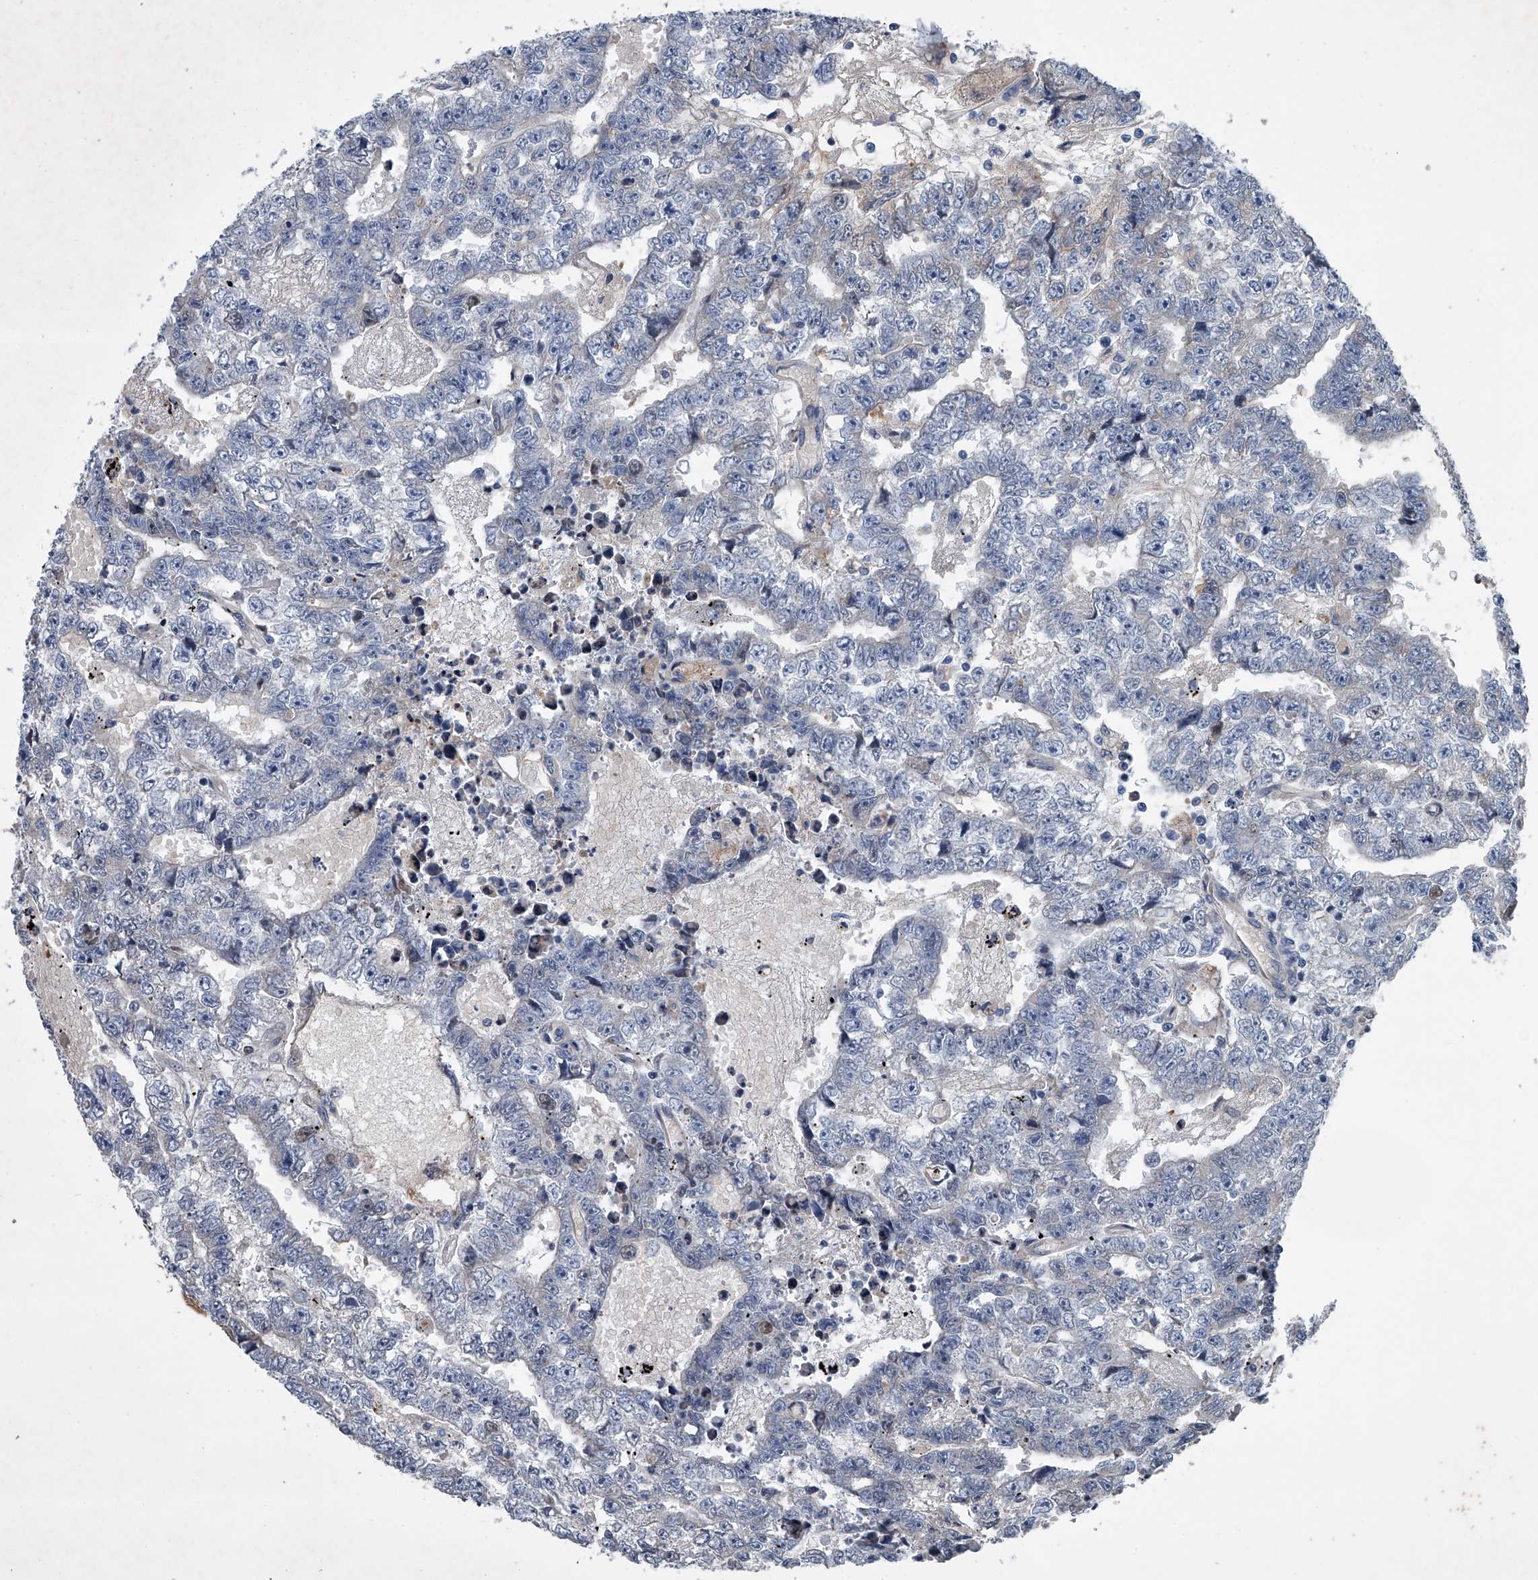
{"staining": {"intensity": "negative", "quantity": "none", "location": "none"}, "tissue": "testis cancer", "cell_type": "Tumor cells", "image_type": "cancer", "snomed": [{"axis": "morphology", "description": "Carcinoma, Embryonal, NOS"}, {"axis": "topography", "description": "Testis"}], "caption": "Tumor cells show no significant protein expression in testis cancer.", "gene": "ABCG1", "patient": {"sex": "male", "age": 25}}